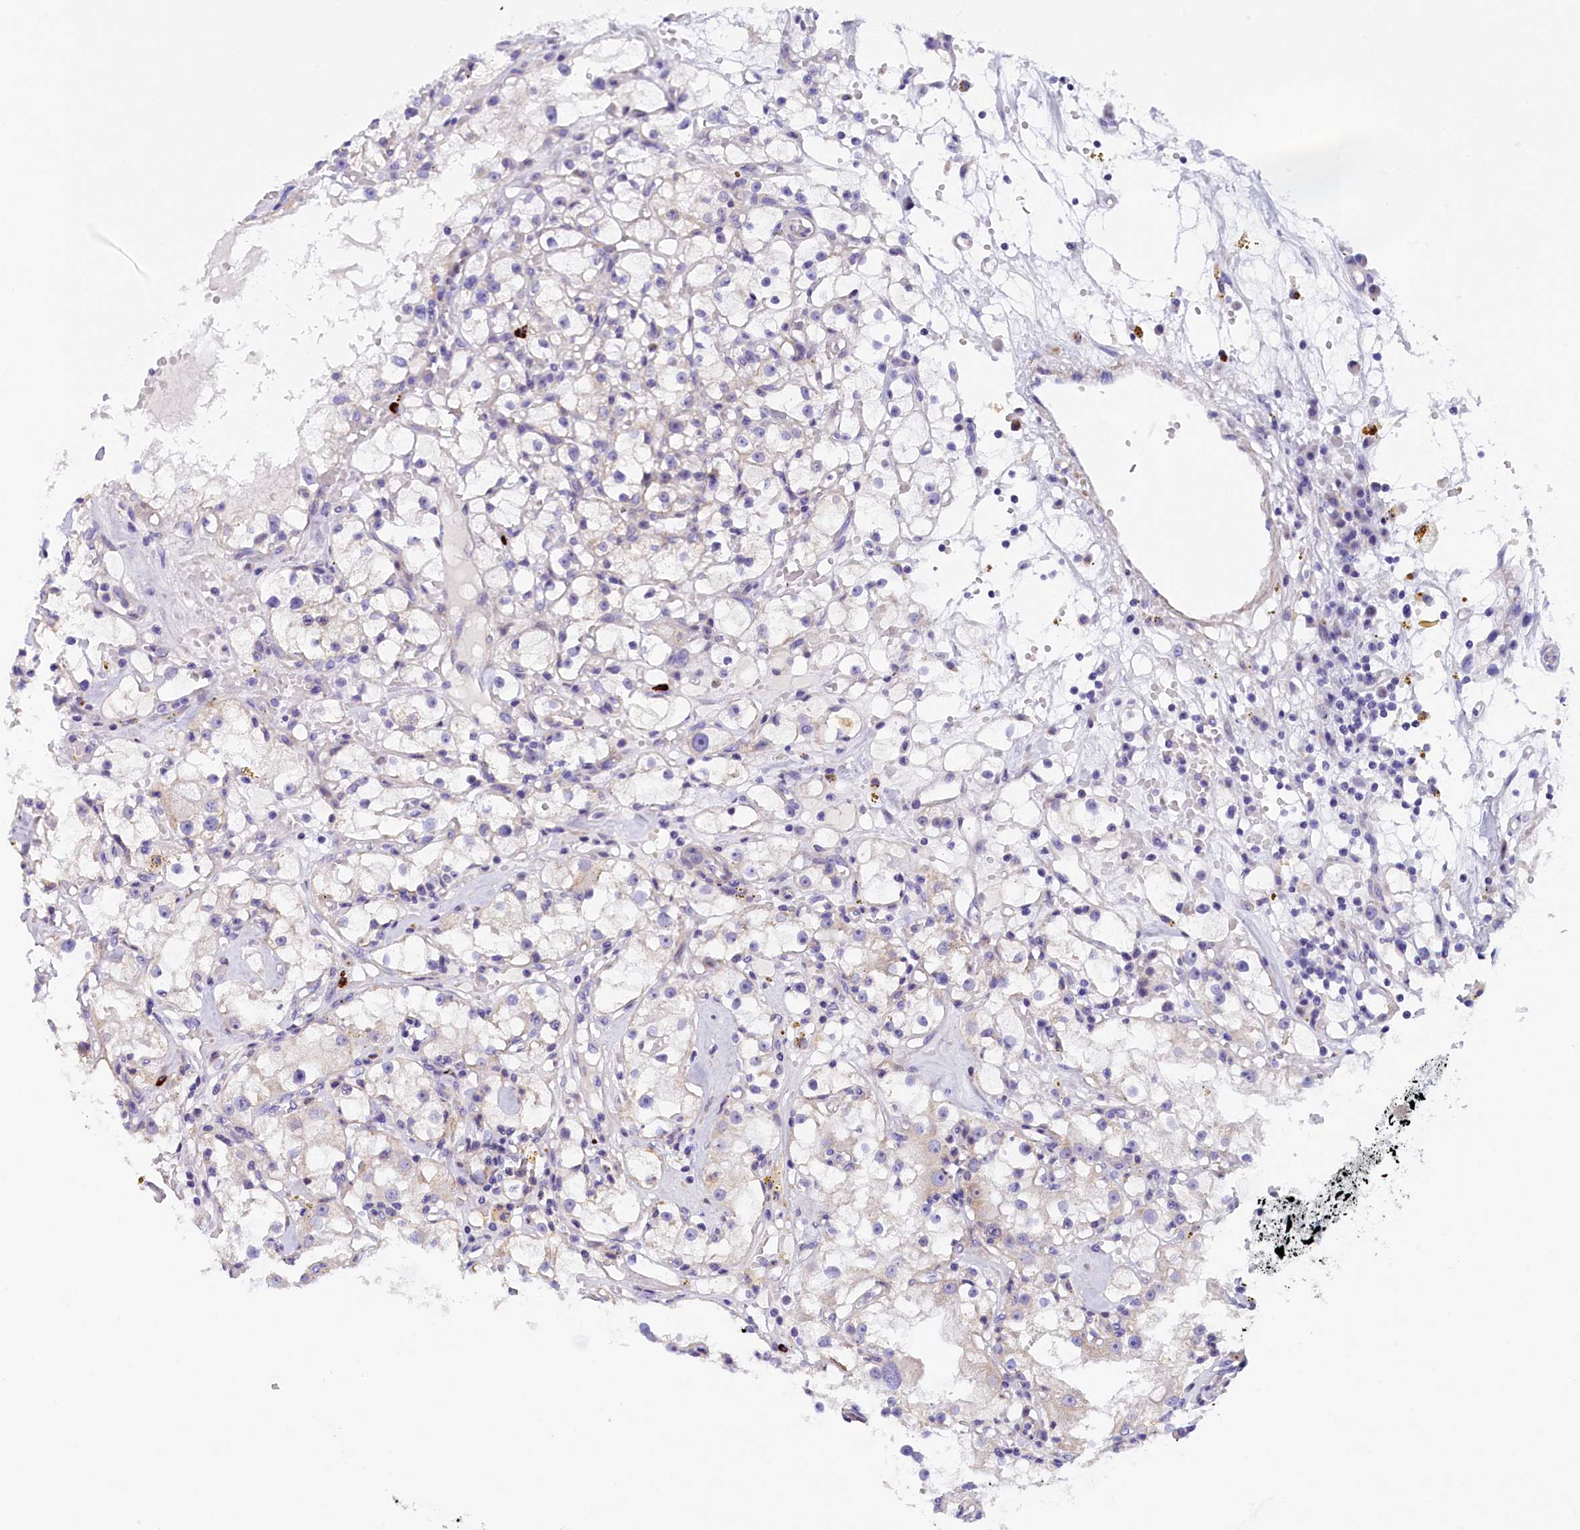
{"staining": {"intensity": "negative", "quantity": "none", "location": "none"}, "tissue": "renal cancer", "cell_type": "Tumor cells", "image_type": "cancer", "snomed": [{"axis": "morphology", "description": "Adenocarcinoma, NOS"}, {"axis": "topography", "description": "Kidney"}], "caption": "An image of human adenocarcinoma (renal) is negative for staining in tumor cells. (Brightfield microscopy of DAB IHC at high magnification).", "gene": "RTTN", "patient": {"sex": "male", "age": 56}}